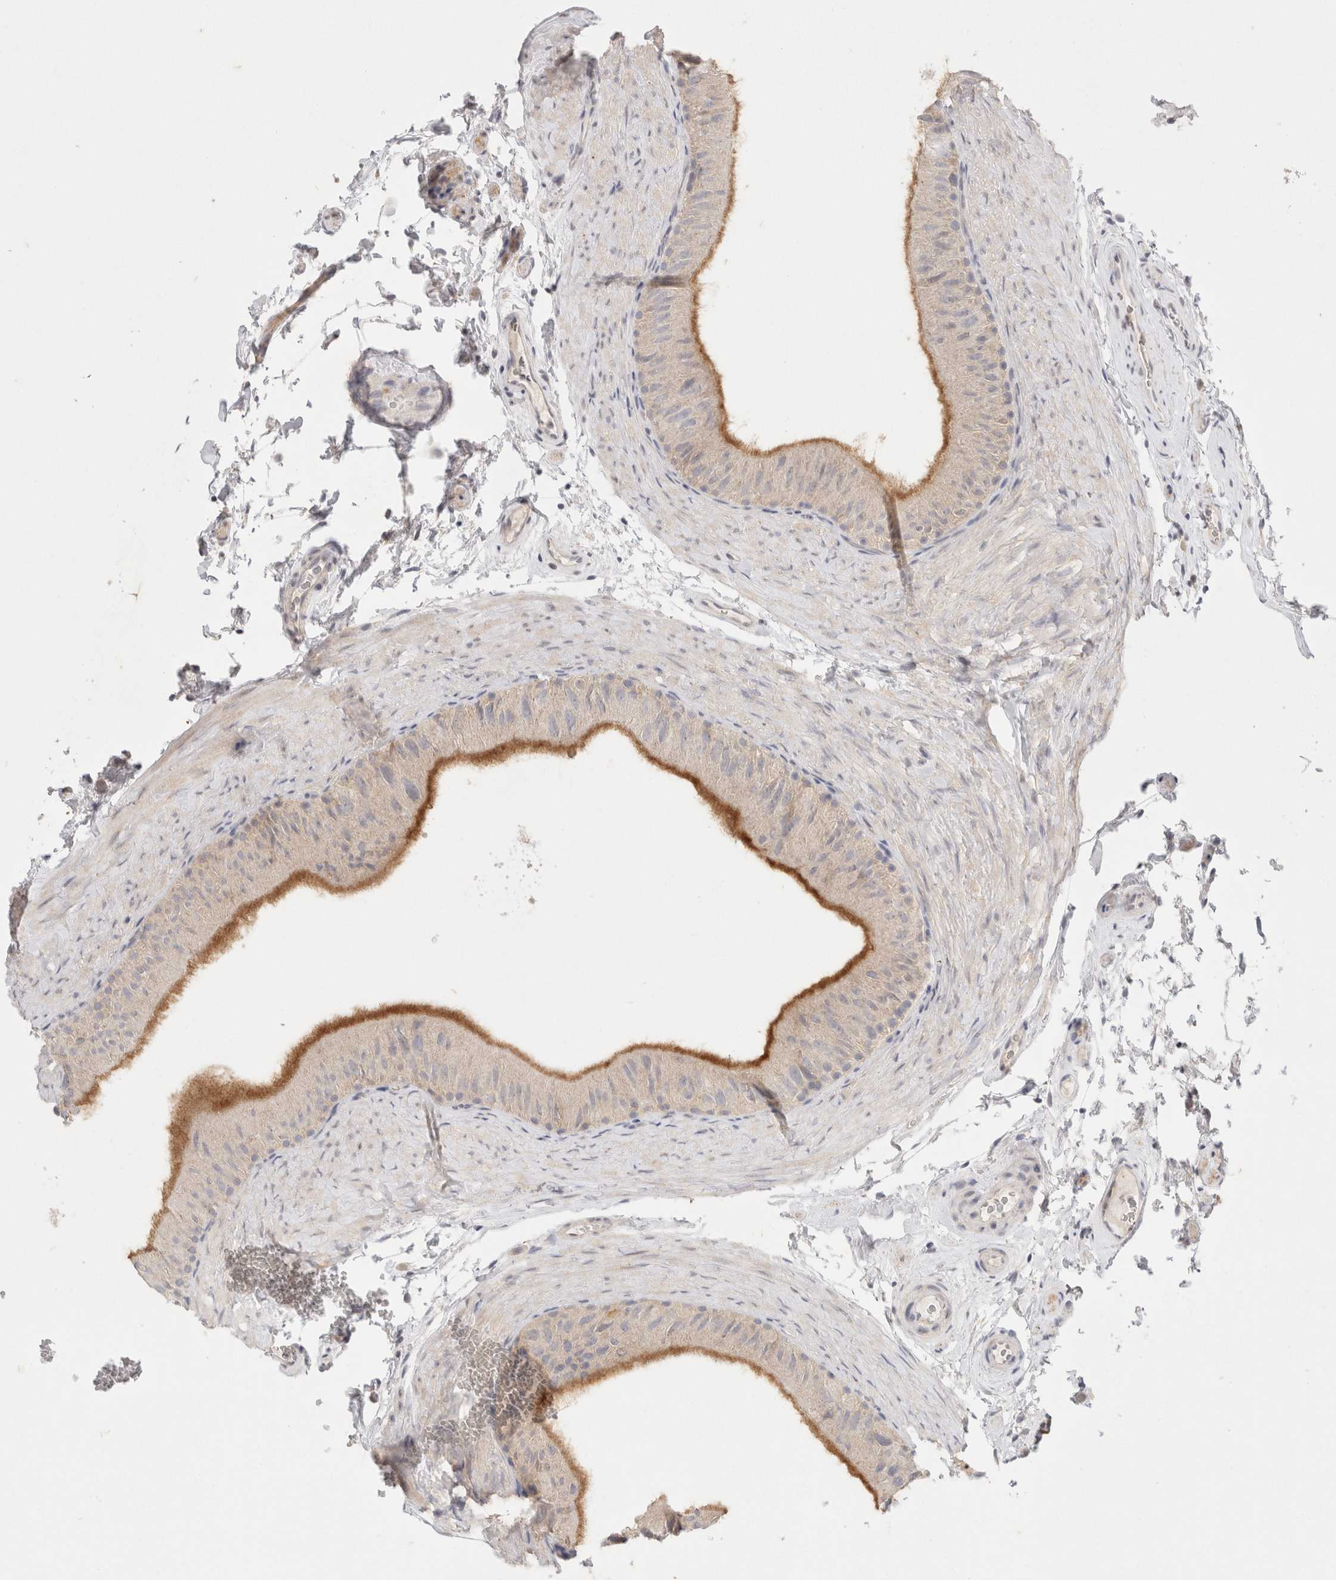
{"staining": {"intensity": "moderate", "quantity": "<25%", "location": "cytoplasmic/membranous"}, "tissue": "epididymis", "cell_type": "Glandular cells", "image_type": "normal", "snomed": [{"axis": "morphology", "description": "Normal tissue, NOS"}, {"axis": "topography", "description": "Epididymis"}], "caption": "An immunohistochemistry micrograph of benign tissue is shown. Protein staining in brown highlights moderate cytoplasmic/membranous positivity in epididymis within glandular cells.", "gene": "CHRM4", "patient": {"sex": "male", "age": 49}}